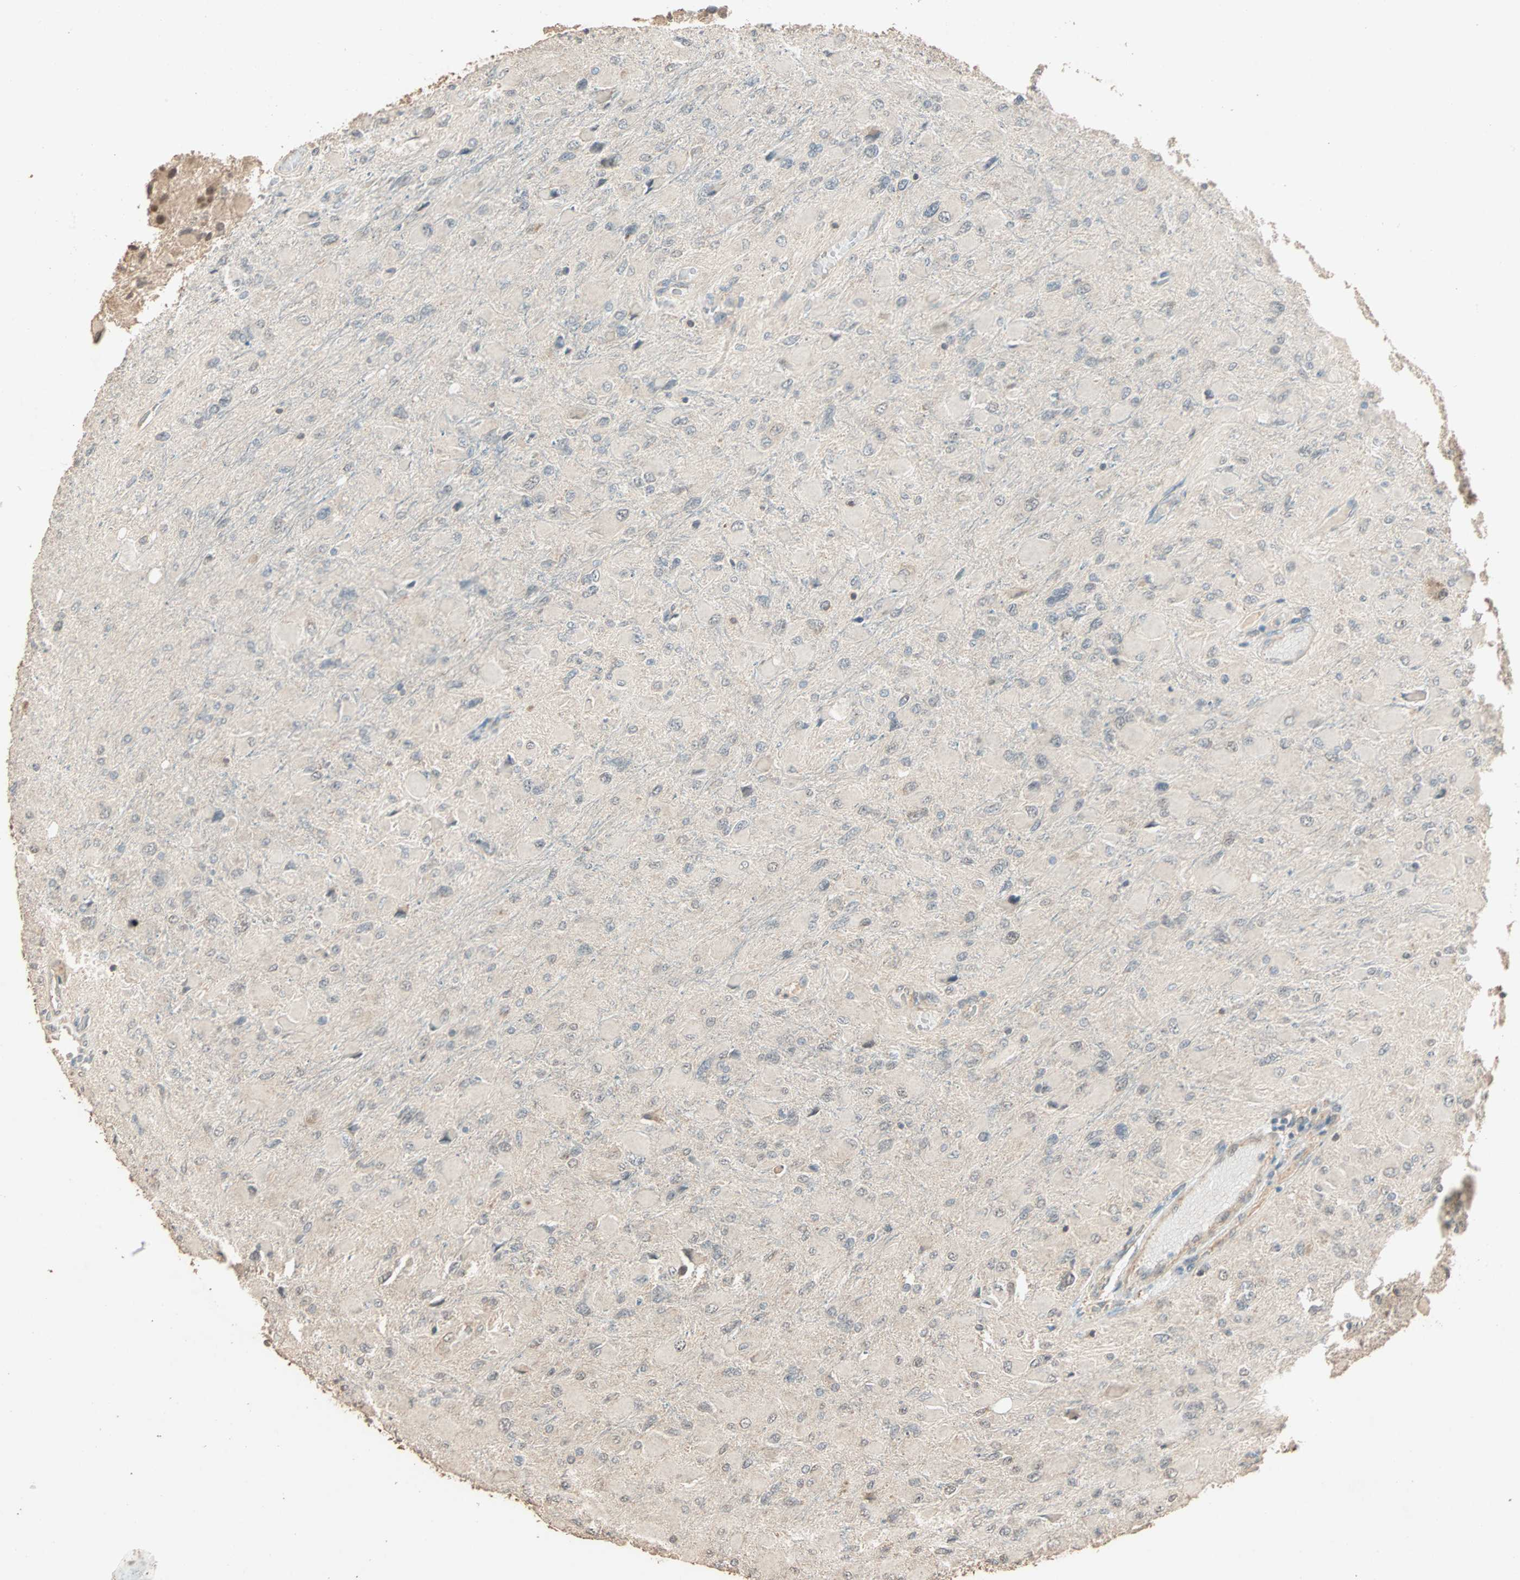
{"staining": {"intensity": "weak", "quantity": "25%-75%", "location": "cytoplasmic/membranous,nuclear"}, "tissue": "glioma", "cell_type": "Tumor cells", "image_type": "cancer", "snomed": [{"axis": "morphology", "description": "Glioma, malignant, High grade"}, {"axis": "topography", "description": "Cerebral cortex"}], "caption": "An immunohistochemistry (IHC) image of tumor tissue is shown. Protein staining in brown labels weak cytoplasmic/membranous and nuclear positivity in malignant glioma (high-grade) within tumor cells. Using DAB (3,3'-diaminobenzidine) (brown) and hematoxylin (blue) stains, captured at high magnification using brightfield microscopy.", "gene": "ZBTB33", "patient": {"sex": "female", "age": 36}}